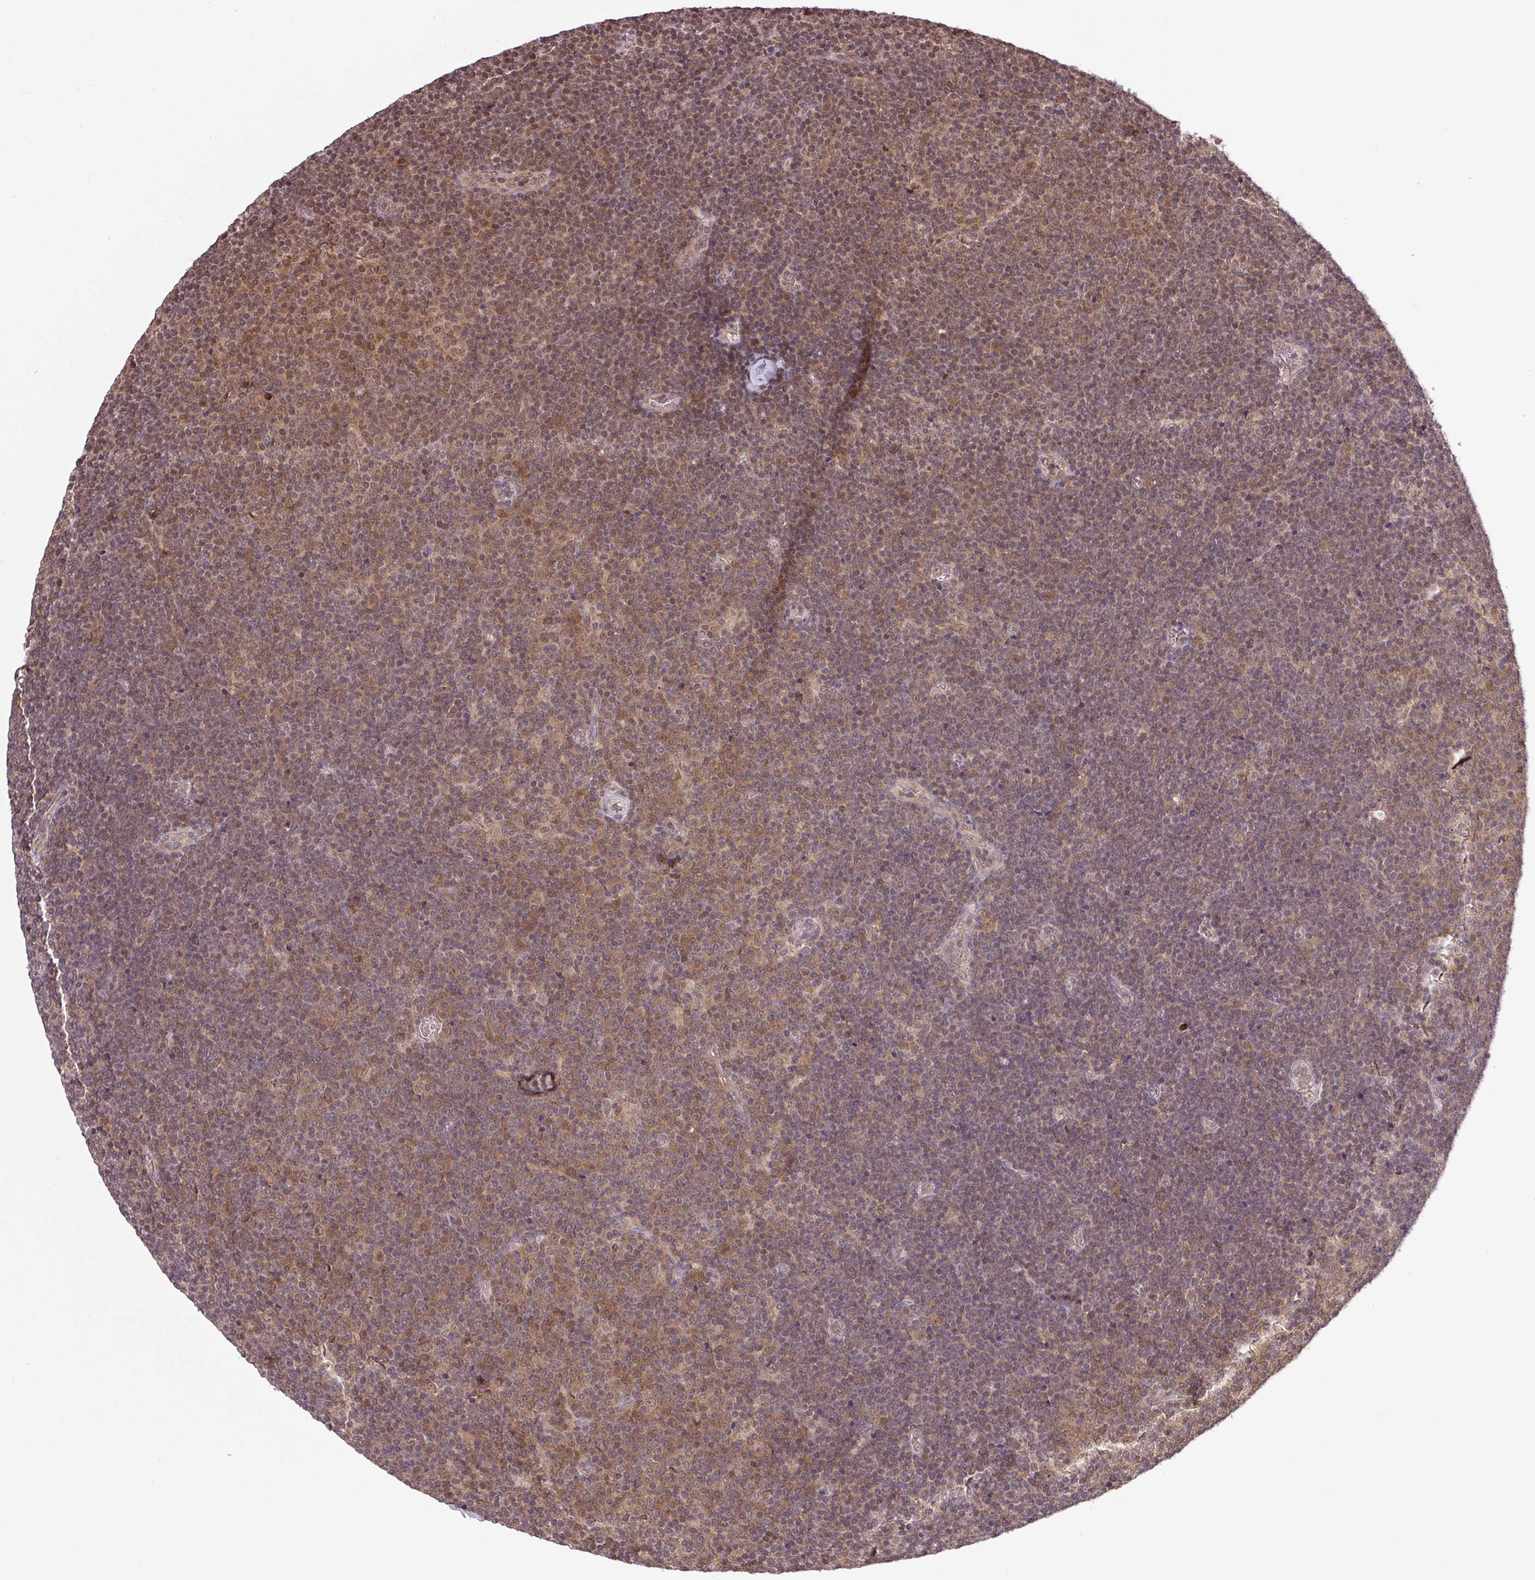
{"staining": {"intensity": "weak", "quantity": "<25%", "location": "nuclear"}, "tissue": "lymphoma", "cell_type": "Tumor cells", "image_type": "cancer", "snomed": [{"axis": "morphology", "description": "Malignant lymphoma, non-Hodgkin's type, Low grade"}, {"axis": "topography", "description": "Lymph node"}], "caption": "IHC of lymphoma shows no staining in tumor cells. Brightfield microscopy of IHC stained with DAB (3,3'-diaminobenzidine) (brown) and hematoxylin (blue), captured at high magnification.", "gene": "SGTA", "patient": {"sex": "male", "age": 48}}